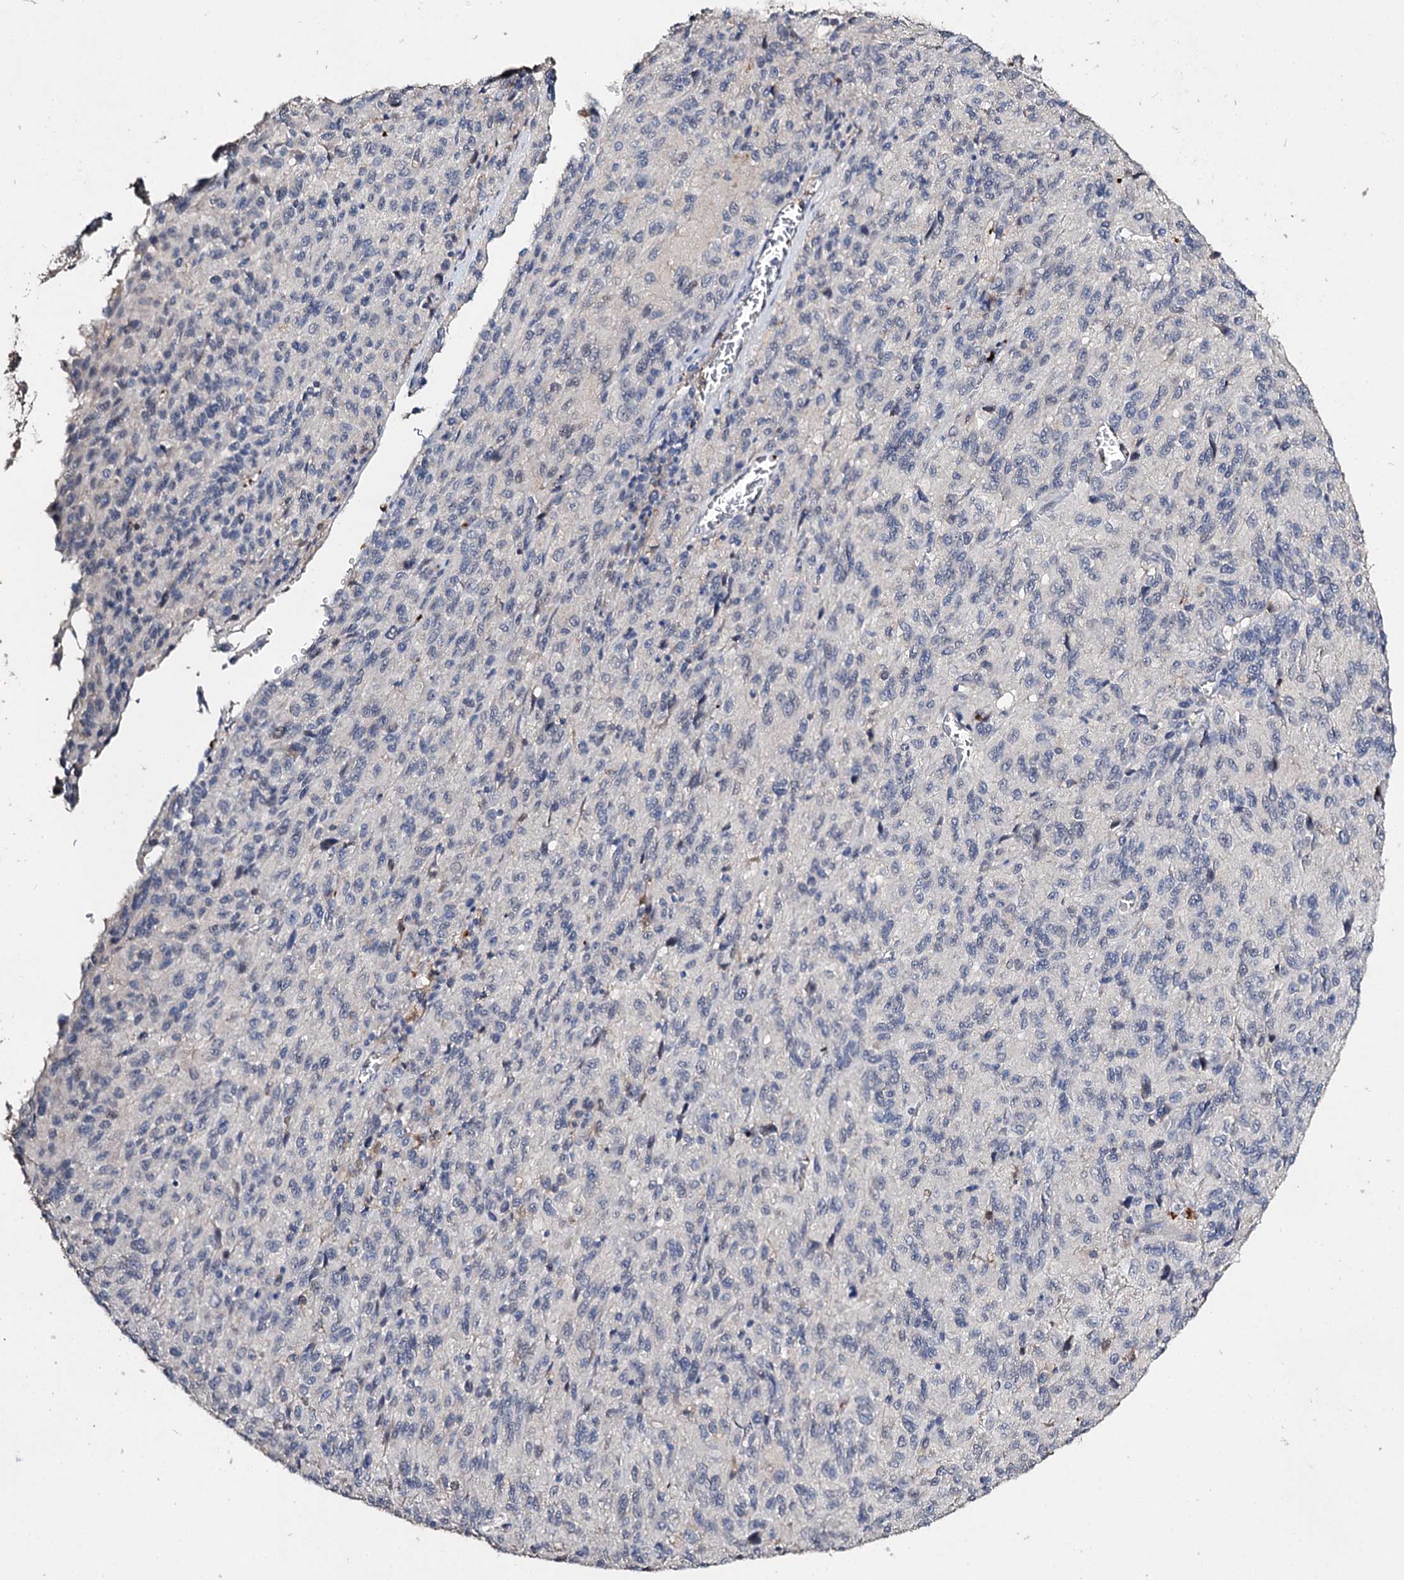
{"staining": {"intensity": "negative", "quantity": "none", "location": "none"}, "tissue": "melanoma", "cell_type": "Tumor cells", "image_type": "cancer", "snomed": [{"axis": "morphology", "description": "Malignant melanoma, Metastatic site"}, {"axis": "topography", "description": "Lung"}], "caption": "IHC of melanoma displays no staining in tumor cells.", "gene": "DNAH6", "patient": {"sex": "male", "age": 64}}